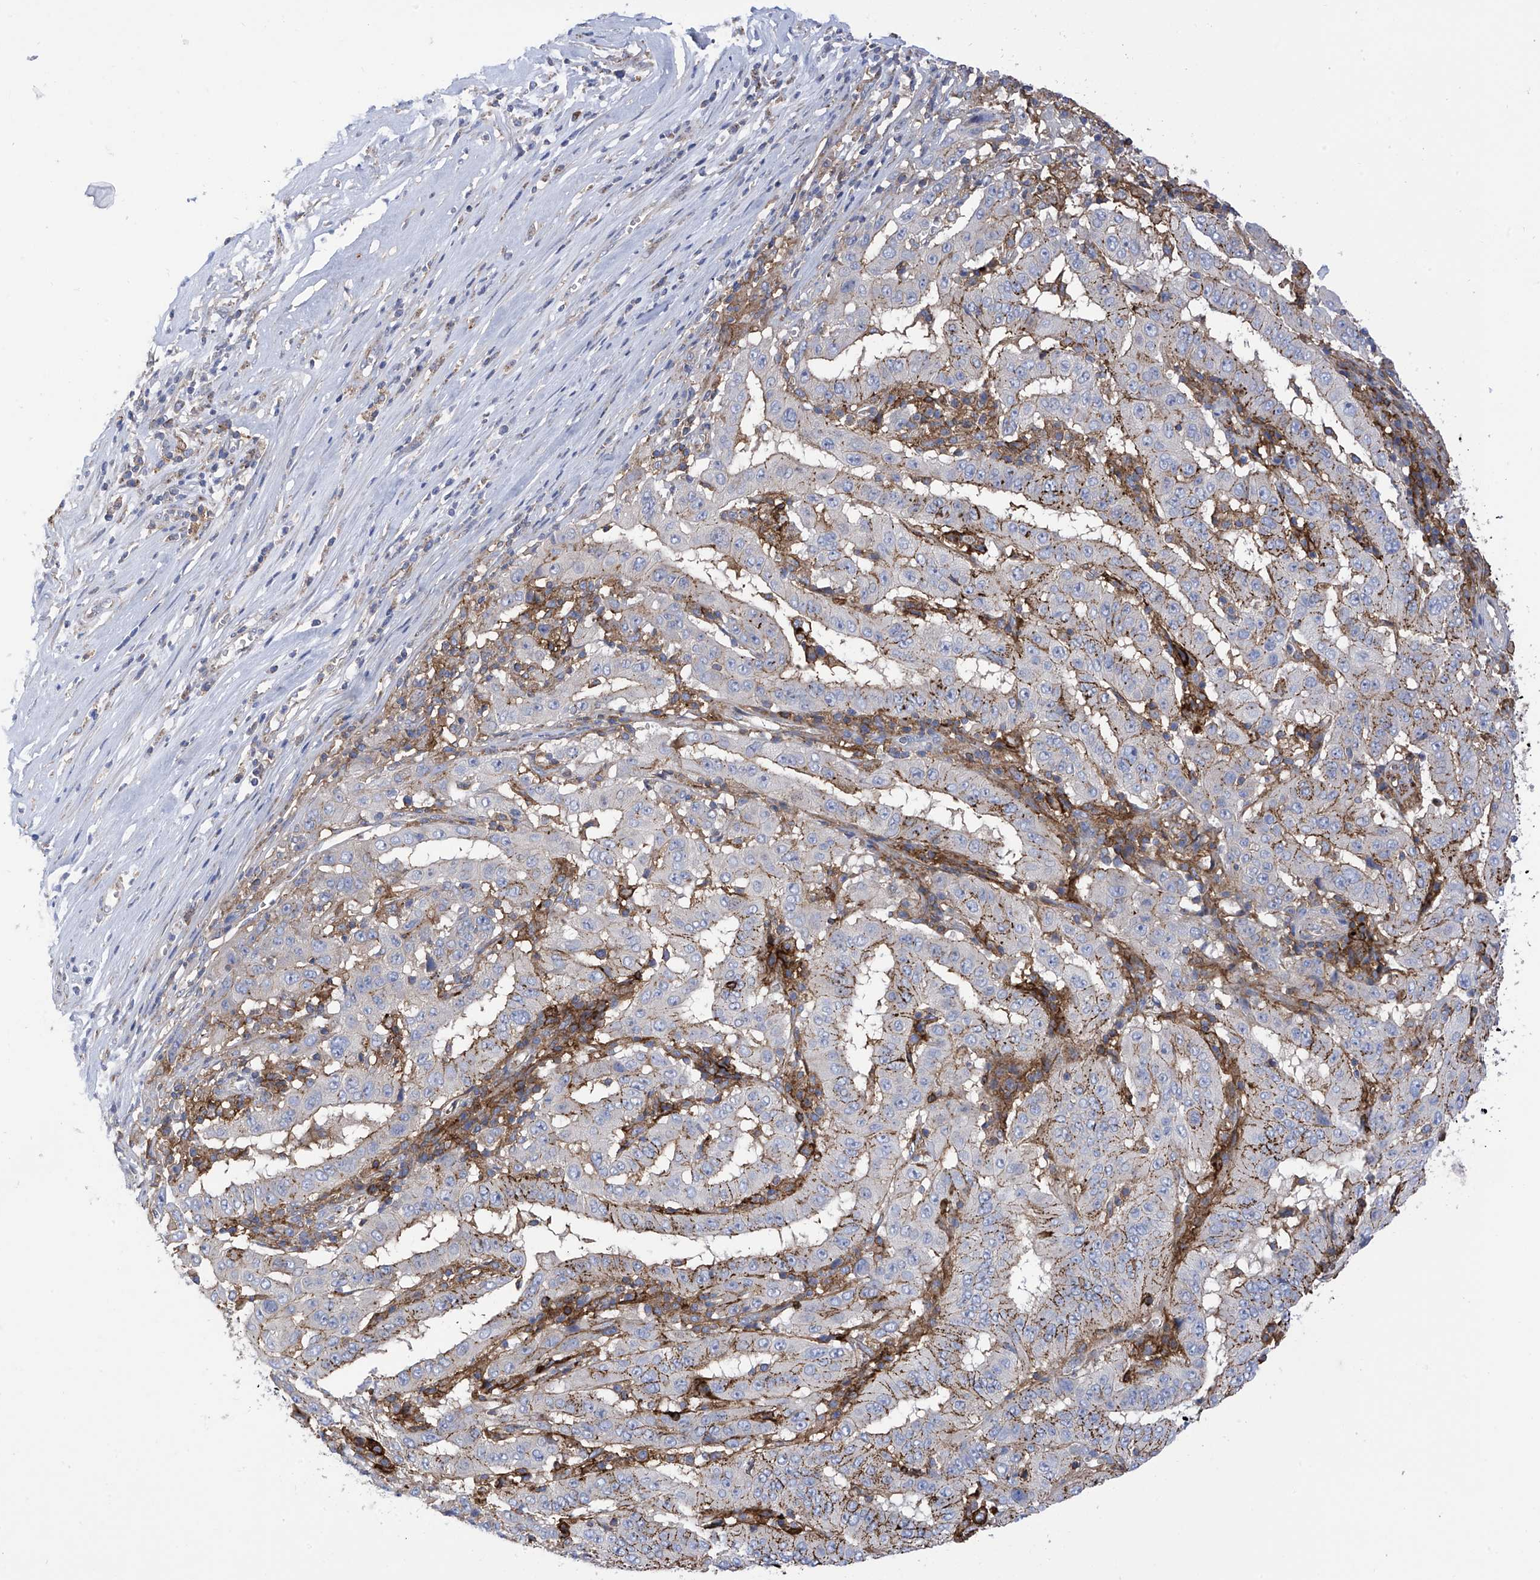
{"staining": {"intensity": "moderate", "quantity": "25%-75%", "location": "cytoplasmic/membranous"}, "tissue": "pancreatic cancer", "cell_type": "Tumor cells", "image_type": "cancer", "snomed": [{"axis": "morphology", "description": "Adenocarcinoma, NOS"}, {"axis": "topography", "description": "Pancreas"}], "caption": "Human pancreatic cancer stained with a brown dye demonstrates moderate cytoplasmic/membranous positive expression in approximately 25%-75% of tumor cells.", "gene": "P2RX7", "patient": {"sex": "male", "age": 63}}